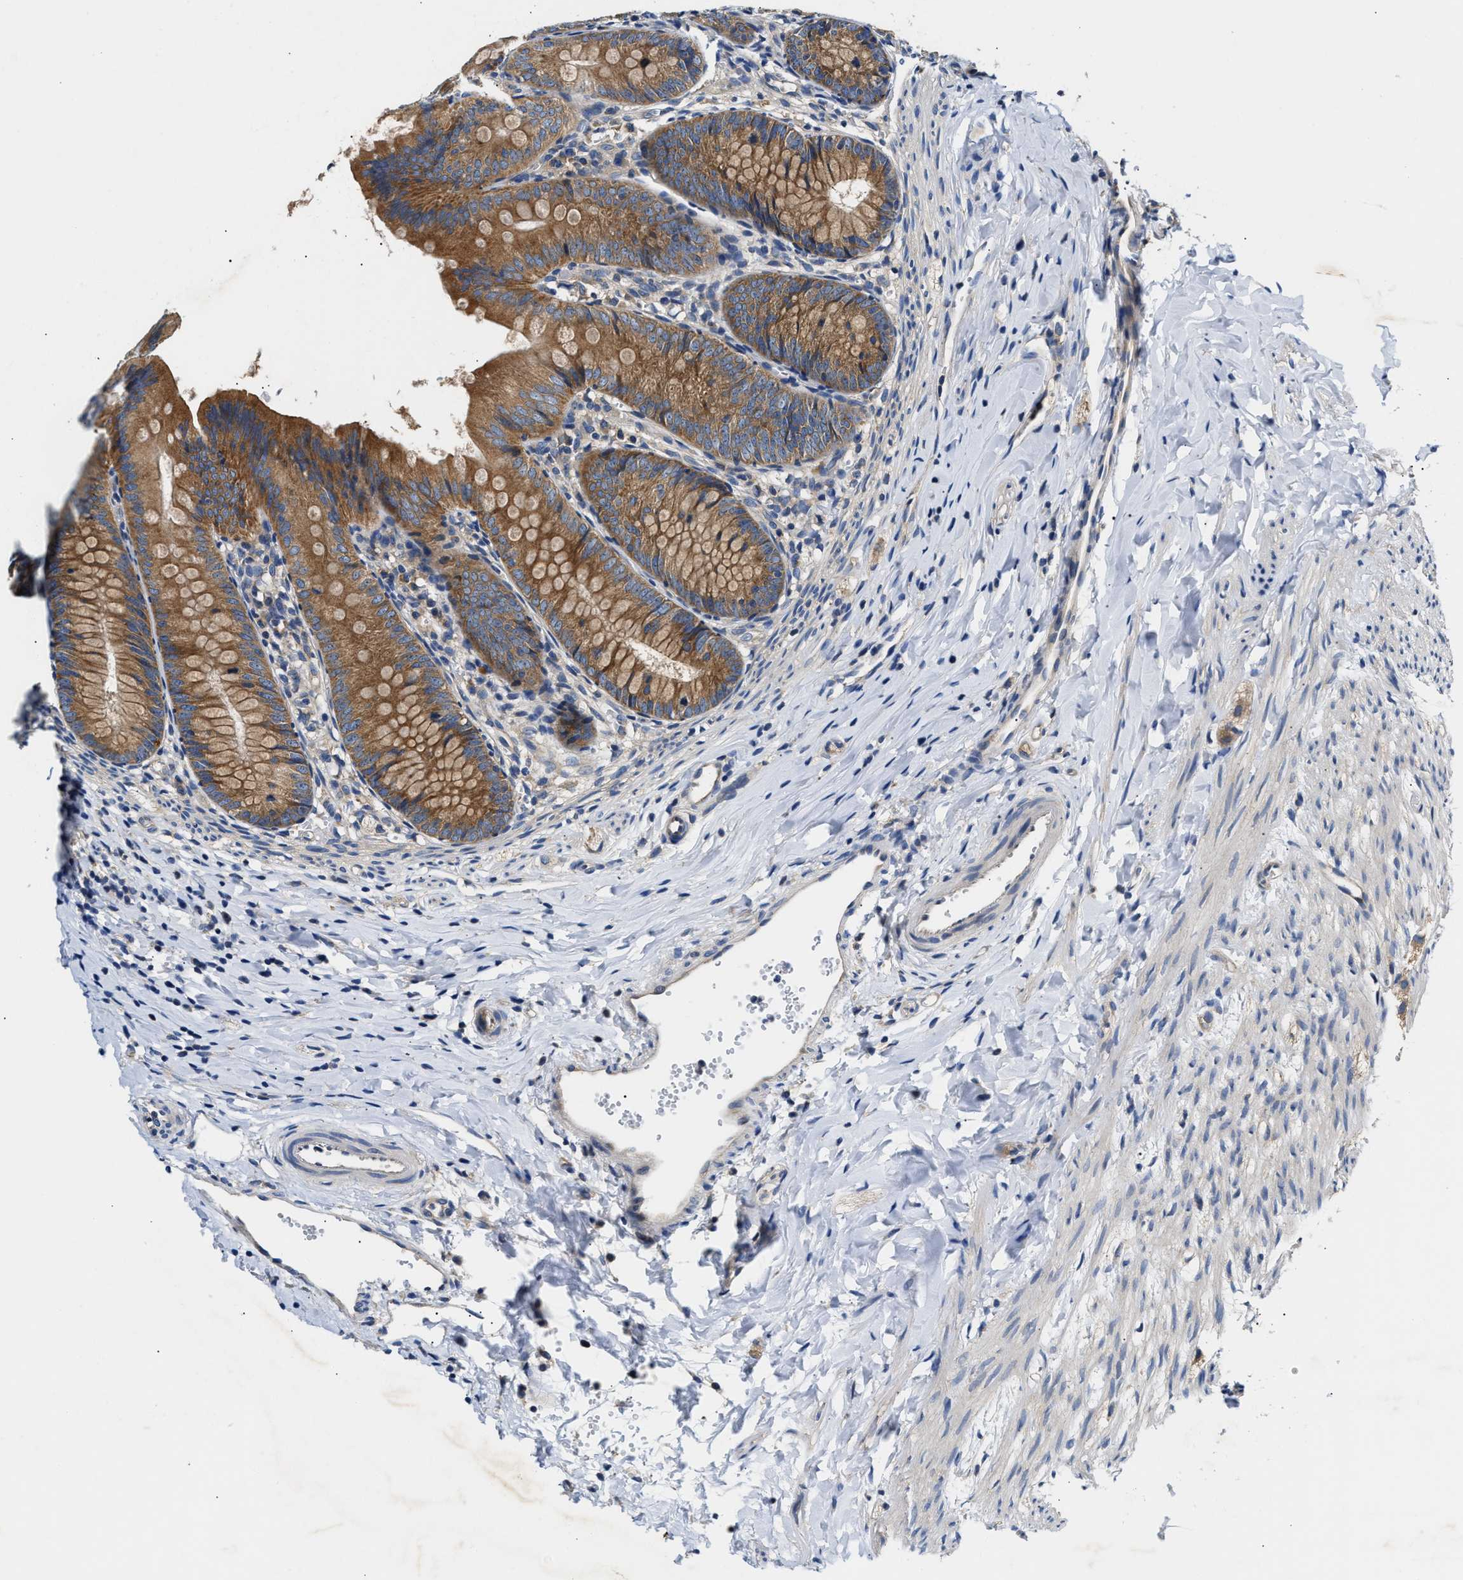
{"staining": {"intensity": "moderate", "quantity": ">75%", "location": "cytoplasmic/membranous"}, "tissue": "appendix", "cell_type": "Glandular cells", "image_type": "normal", "snomed": [{"axis": "morphology", "description": "Normal tissue, NOS"}, {"axis": "topography", "description": "Appendix"}], "caption": "Benign appendix shows moderate cytoplasmic/membranous positivity in approximately >75% of glandular cells.", "gene": "FAM185A", "patient": {"sex": "male", "age": 1}}